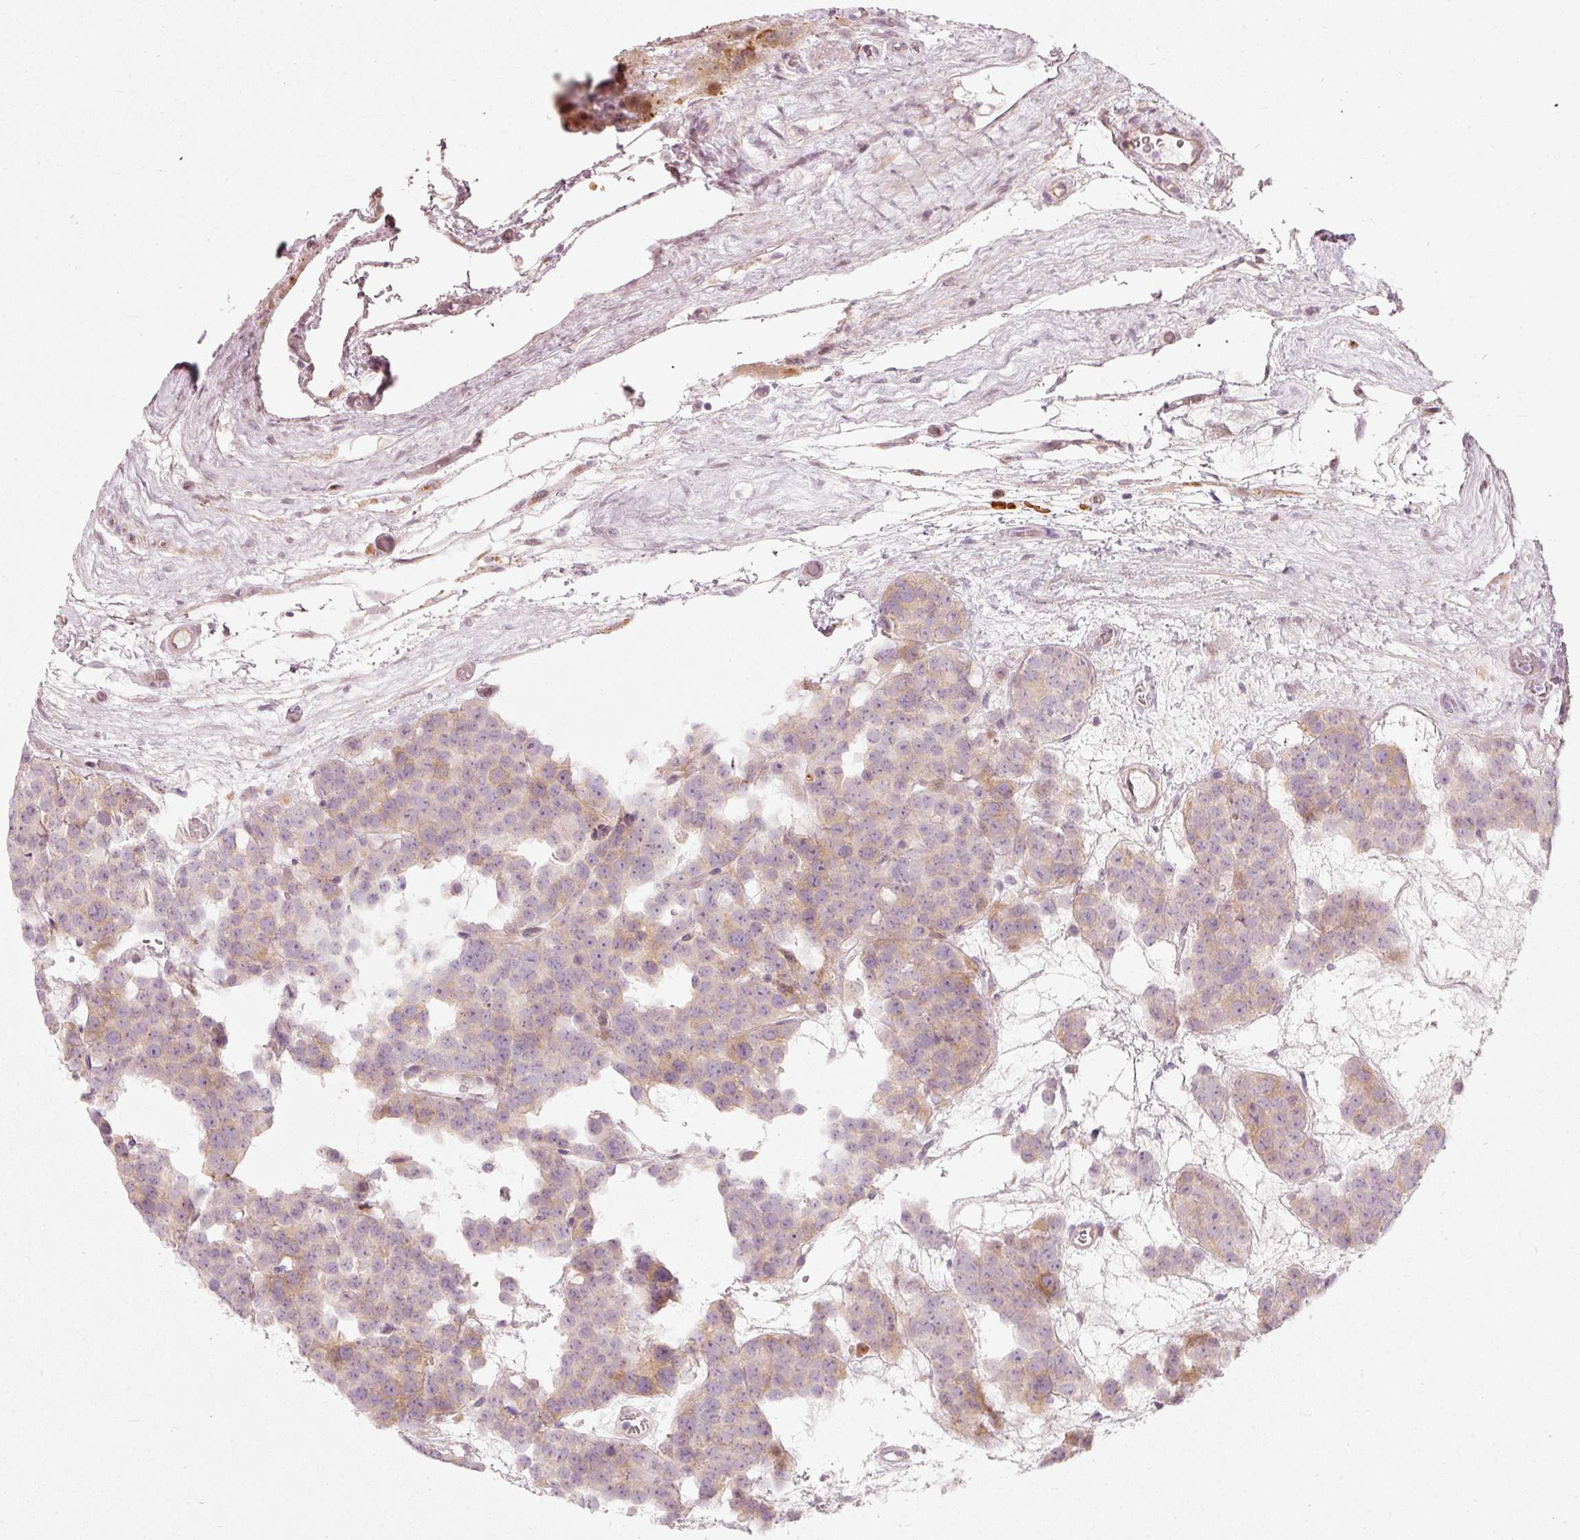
{"staining": {"intensity": "weak", "quantity": "<25%", "location": "cytoplasmic/membranous"}, "tissue": "testis cancer", "cell_type": "Tumor cells", "image_type": "cancer", "snomed": [{"axis": "morphology", "description": "Seminoma, NOS"}, {"axis": "topography", "description": "Testis"}], "caption": "Immunohistochemical staining of testis cancer (seminoma) displays no significant expression in tumor cells.", "gene": "SLC20A1", "patient": {"sex": "male", "age": 71}}